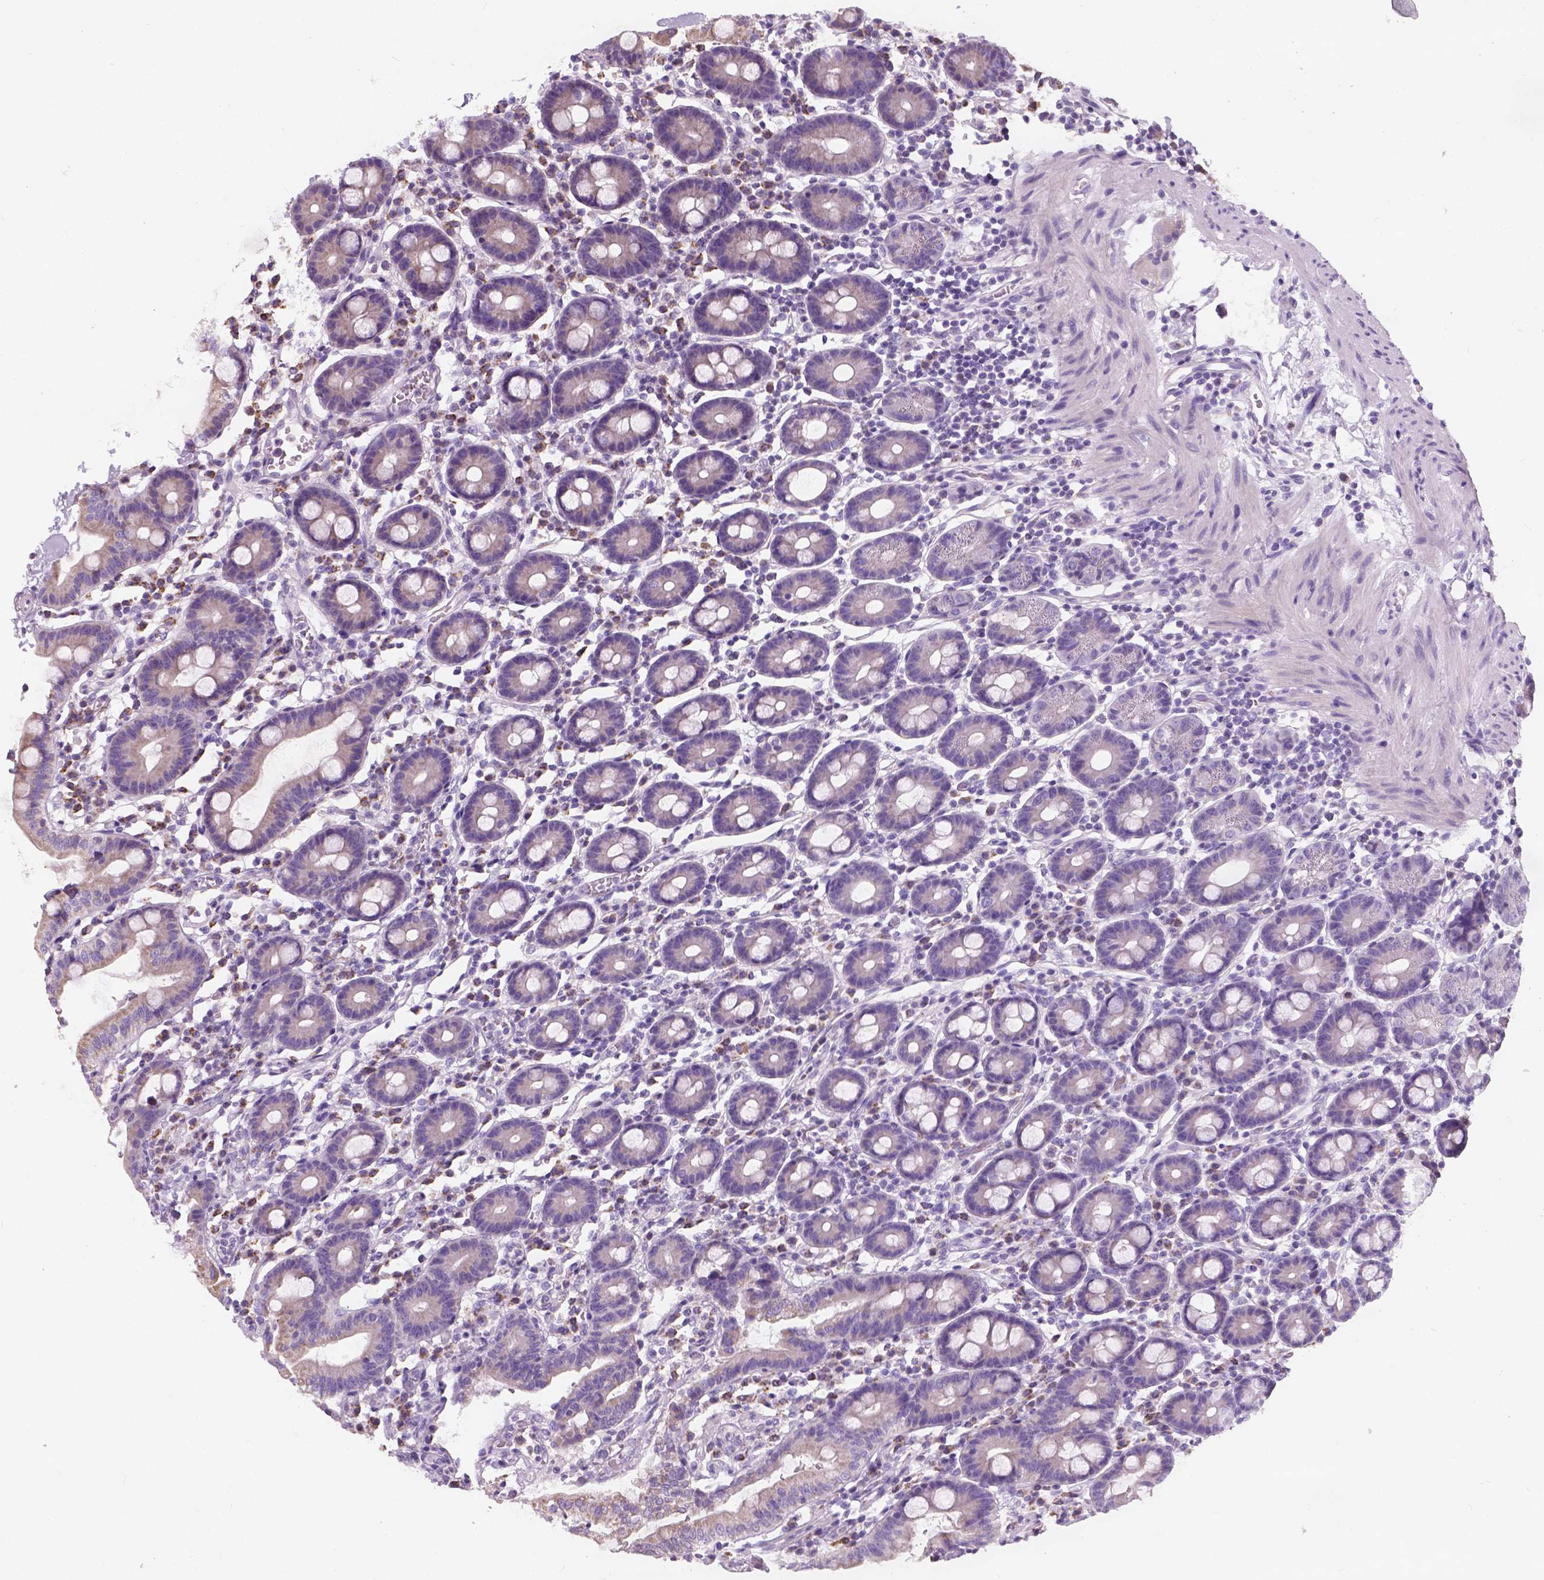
{"staining": {"intensity": "weak", "quantity": "25%-75%", "location": "cytoplasmic/membranous"}, "tissue": "duodenum", "cell_type": "Glandular cells", "image_type": "normal", "snomed": [{"axis": "morphology", "description": "Normal tissue, NOS"}, {"axis": "topography", "description": "Pancreas"}, {"axis": "topography", "description": "Duodenum"}], "caption": "Protein positivity by immunohistochemistry reveals weak cytoplasmic/membranous expression in approximately 25%-75% of glandular cells in unremarkable duodenum. Ihc stains the protein in brown and the nuclei are stained blue.", "gene": "CHODL", "patient": {"sex": "male", "age": 59}}